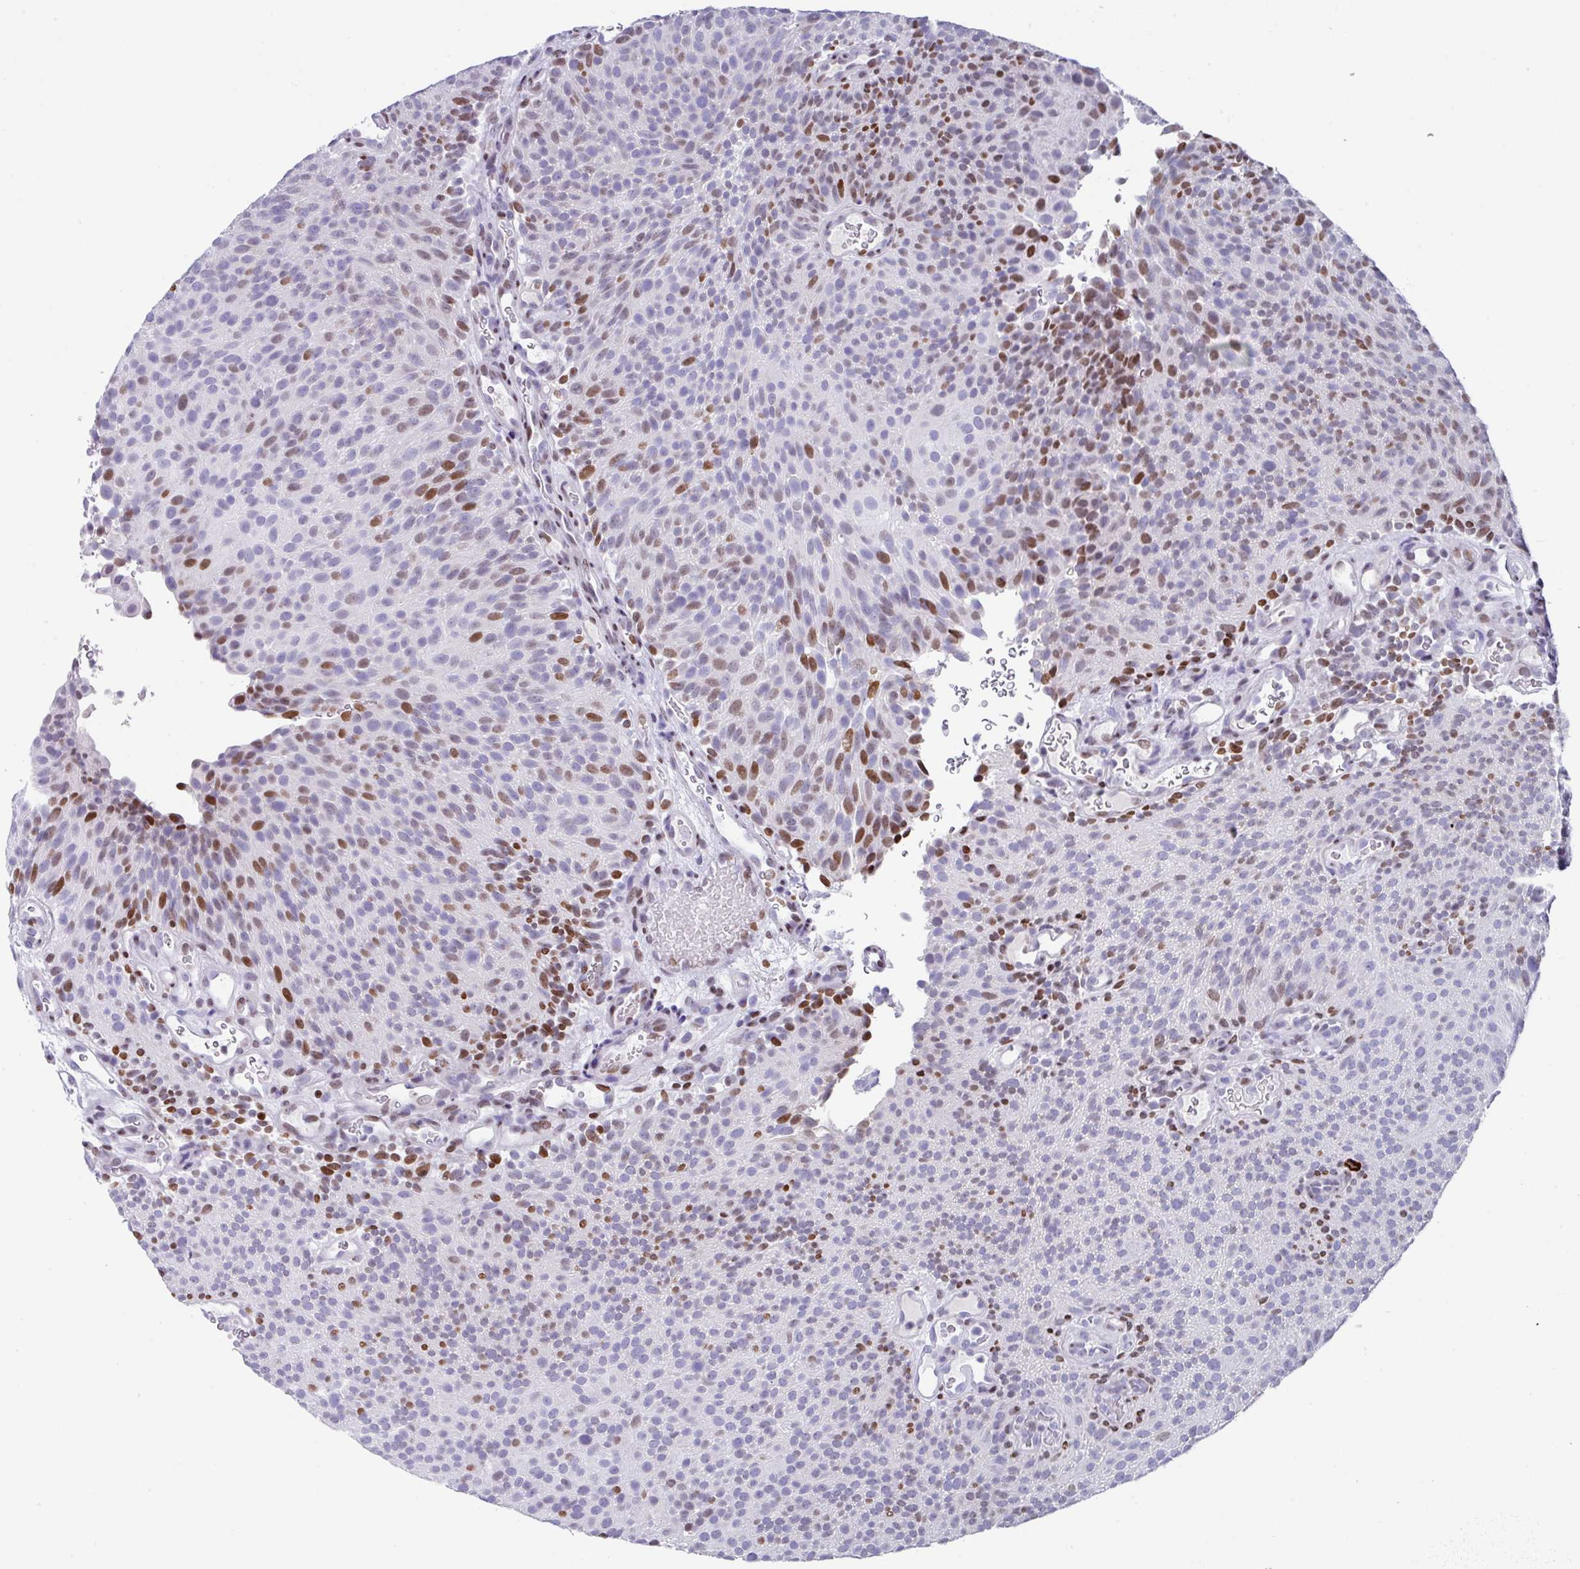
{"staining": {"intensity": "moderate", "quantity": "<25%", "location": "nuclear"}, "tissue": "urothelial cancer", "cell_type": "Tumor cells", "image_type": "cancer", "snomed": [{"axis": "morphology", "description": "Urothelial carcinoma, Low grade"}, {"axis": "topography", "description": "Urinary bladder"}], "caption": "Urothelial cancer stained with a protein marker displays moderate staining in tumor cells.", "gene": "TCF3", "patient": {"sex": "male", "age": 78}}